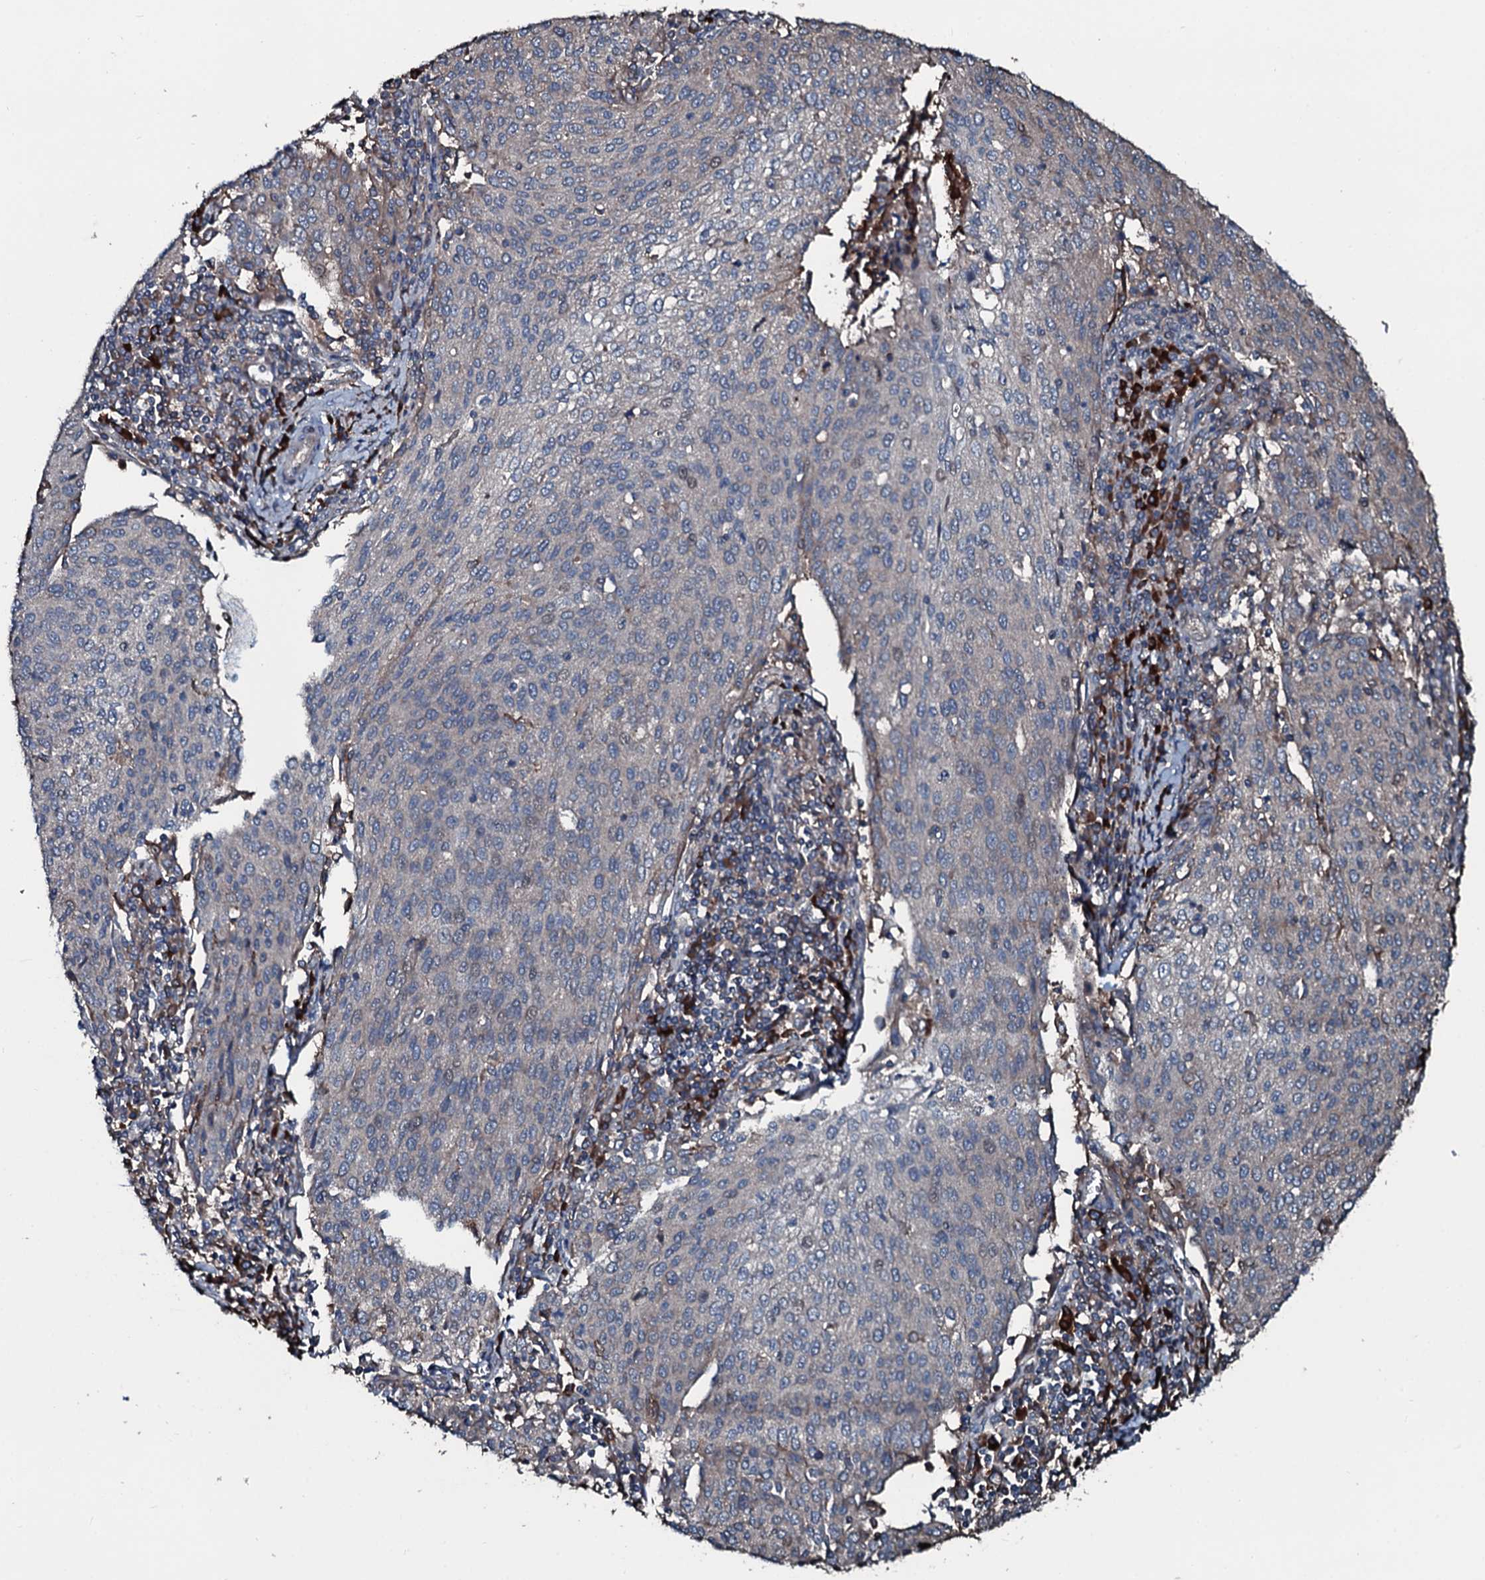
{"staining": {"intensity": "weak", "quantity": "<25%", "location": "cytoplasmic/membranous"}, "tissue": "cervical cancer", "cell_type": "Tumor cells", "image_type": "cancer", "snomed": [{"axis": "morphology", "description": "Squamous cell carcinoma, NOS"}, {"axis": "topography", "description": "Cervix"}], "caption": "This is an IHC photomicrograph of cervical squamous cell carcinoma. There is no expression in tumor cells.", "gene": "AARS1", "patient": {"sex": "female", "age": 46}}